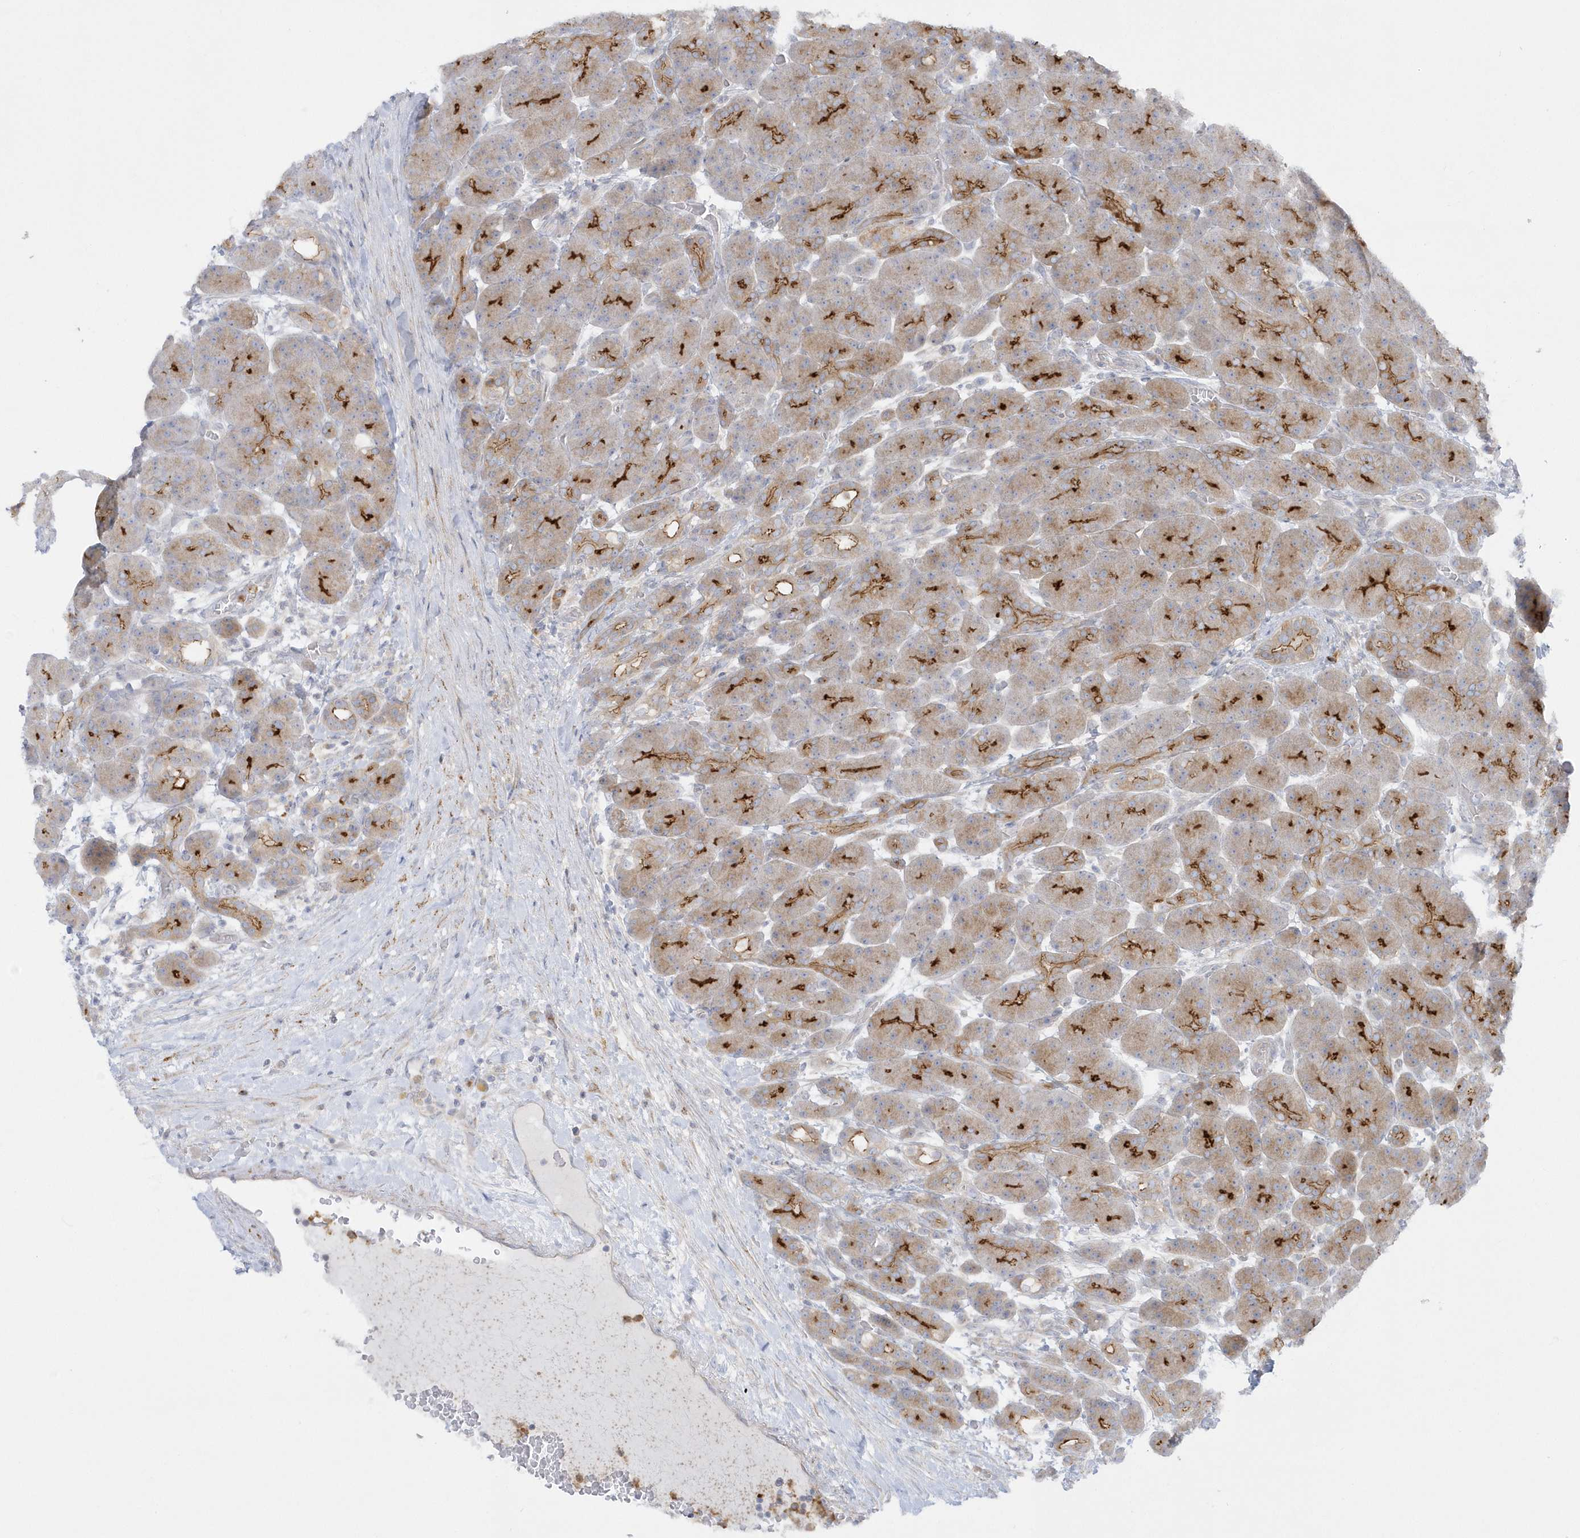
{"staining": {"intensity": "strong", "quantity": ">75%", "location": "cytoplasmic/membranous"}, "tissue": "pancreas", "cell_type": "Exocrine glandular cells", "image_type": "normal", "snomed": [{"axis": "morphology", "description": "Normal tissue, NOS"}, {"axis": "topography", "description": "Pancreas"}], "caption": "Protein expression analysis of benign pancreas demonstrates strong cytoplasmic/membranous positivity in approximately >75% of exocrine glandular cells. Using DAB (brown) and hematoxylin (blue) stains, captured at high magnification using brightfield microscopy.", "gene": "DNAJC18", "patient": {"sex": "male", "age": 63}}